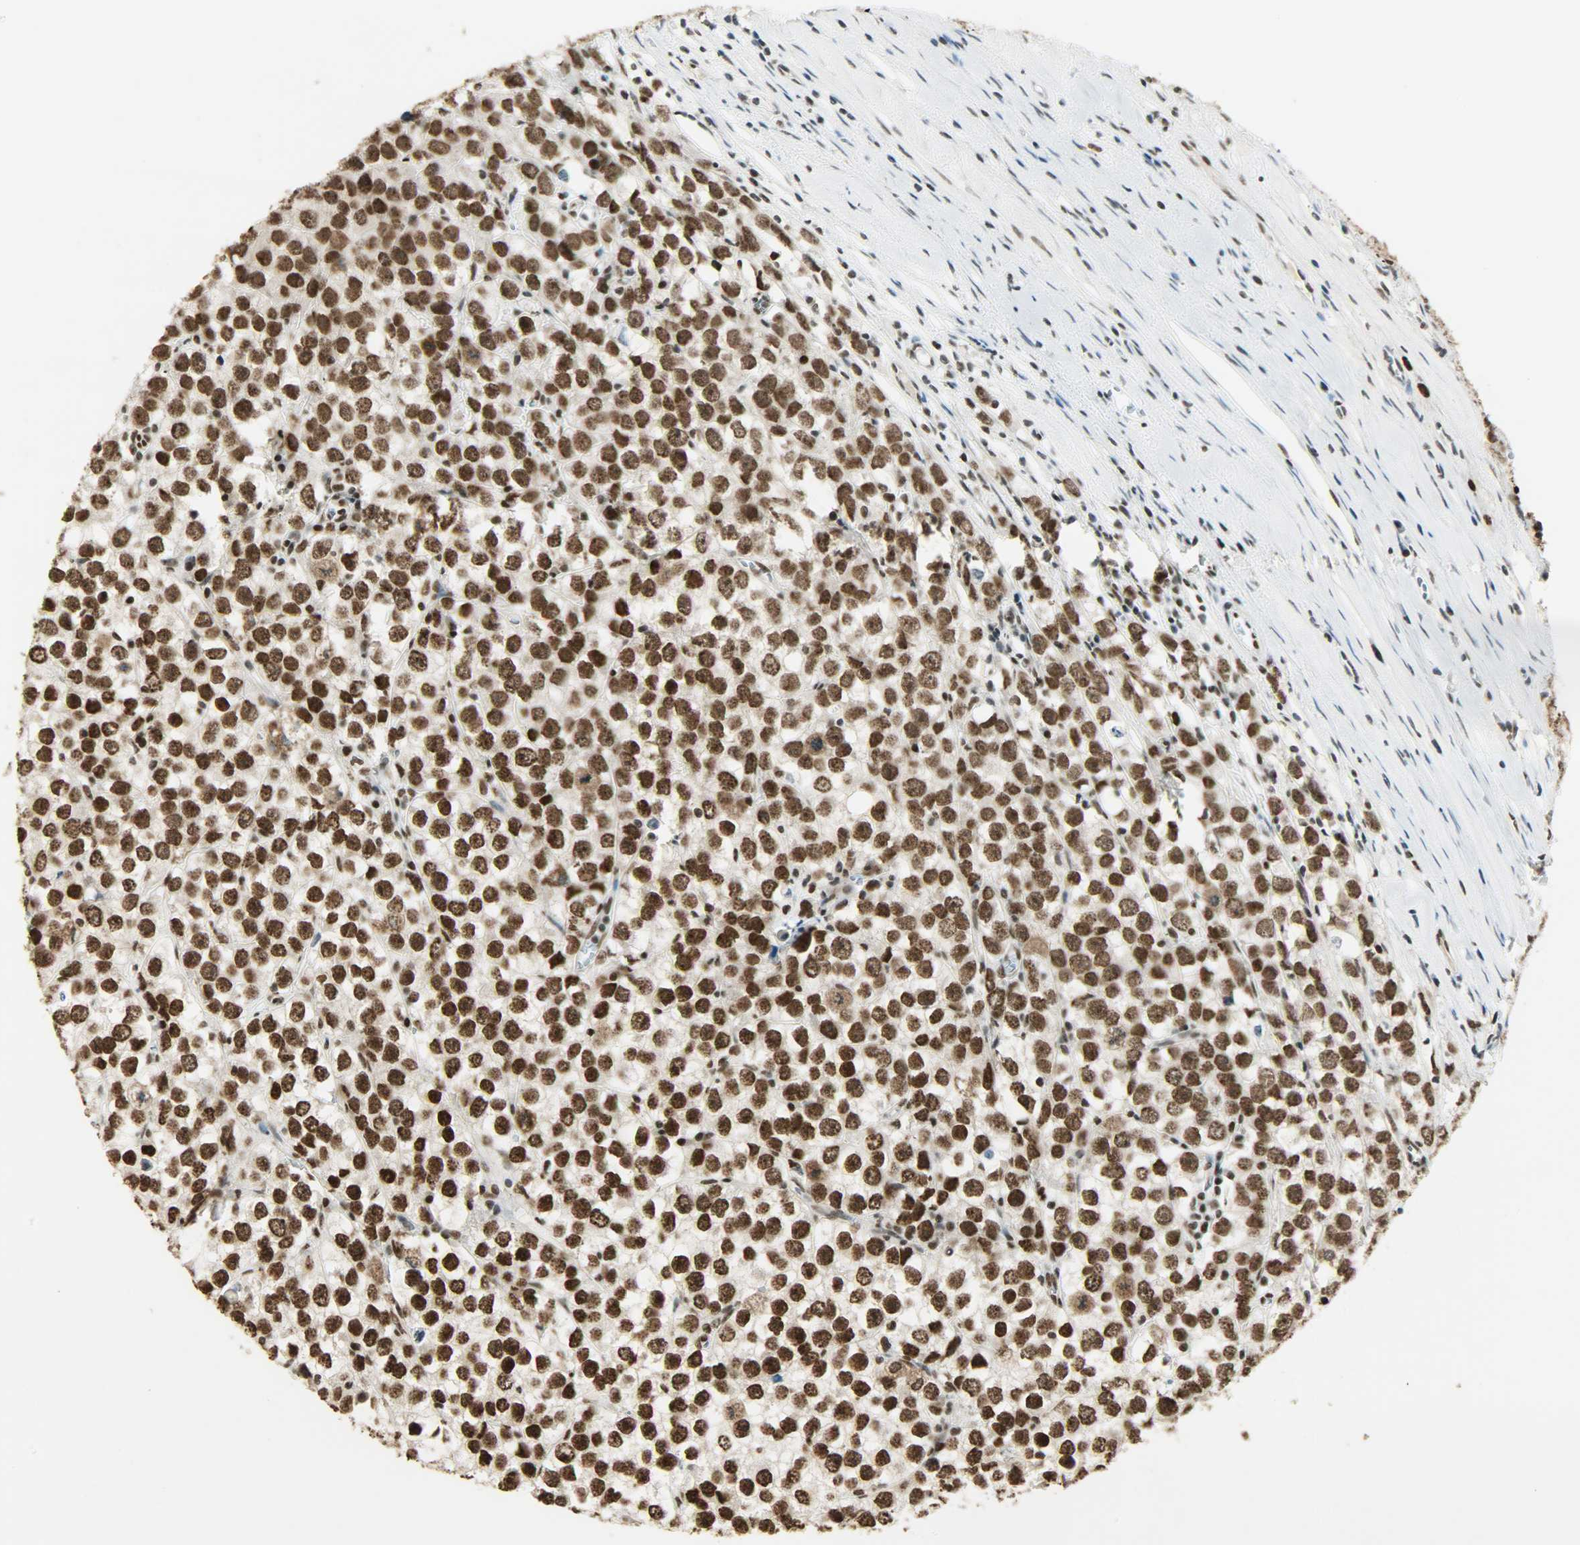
{"staining": {"intensity": "strong", "quantity": ">75%", "location": "nuclear"}, "tissue": "testis cancer", "cell_type": "Tumor cells", "image_type": "cancer", "snomed": [{"axis": "morphology", "description": "Seminoma, NOS"}, {"axis": "morphology", "description": "Carcinoma, Embryonal, NOS"}, {"axis": "topography", "description": "Testis"}], "caption": "The immunohistochemical stain shows strong nuclear positivity in tumor cells of testis seminoma tissue. (DAB (3,3'-diaminobenzidine) = brown stain, brightfield microscopy at high magnification).", "gene": "MYEF2", "patient": {"sex": "male", "age": 52}}